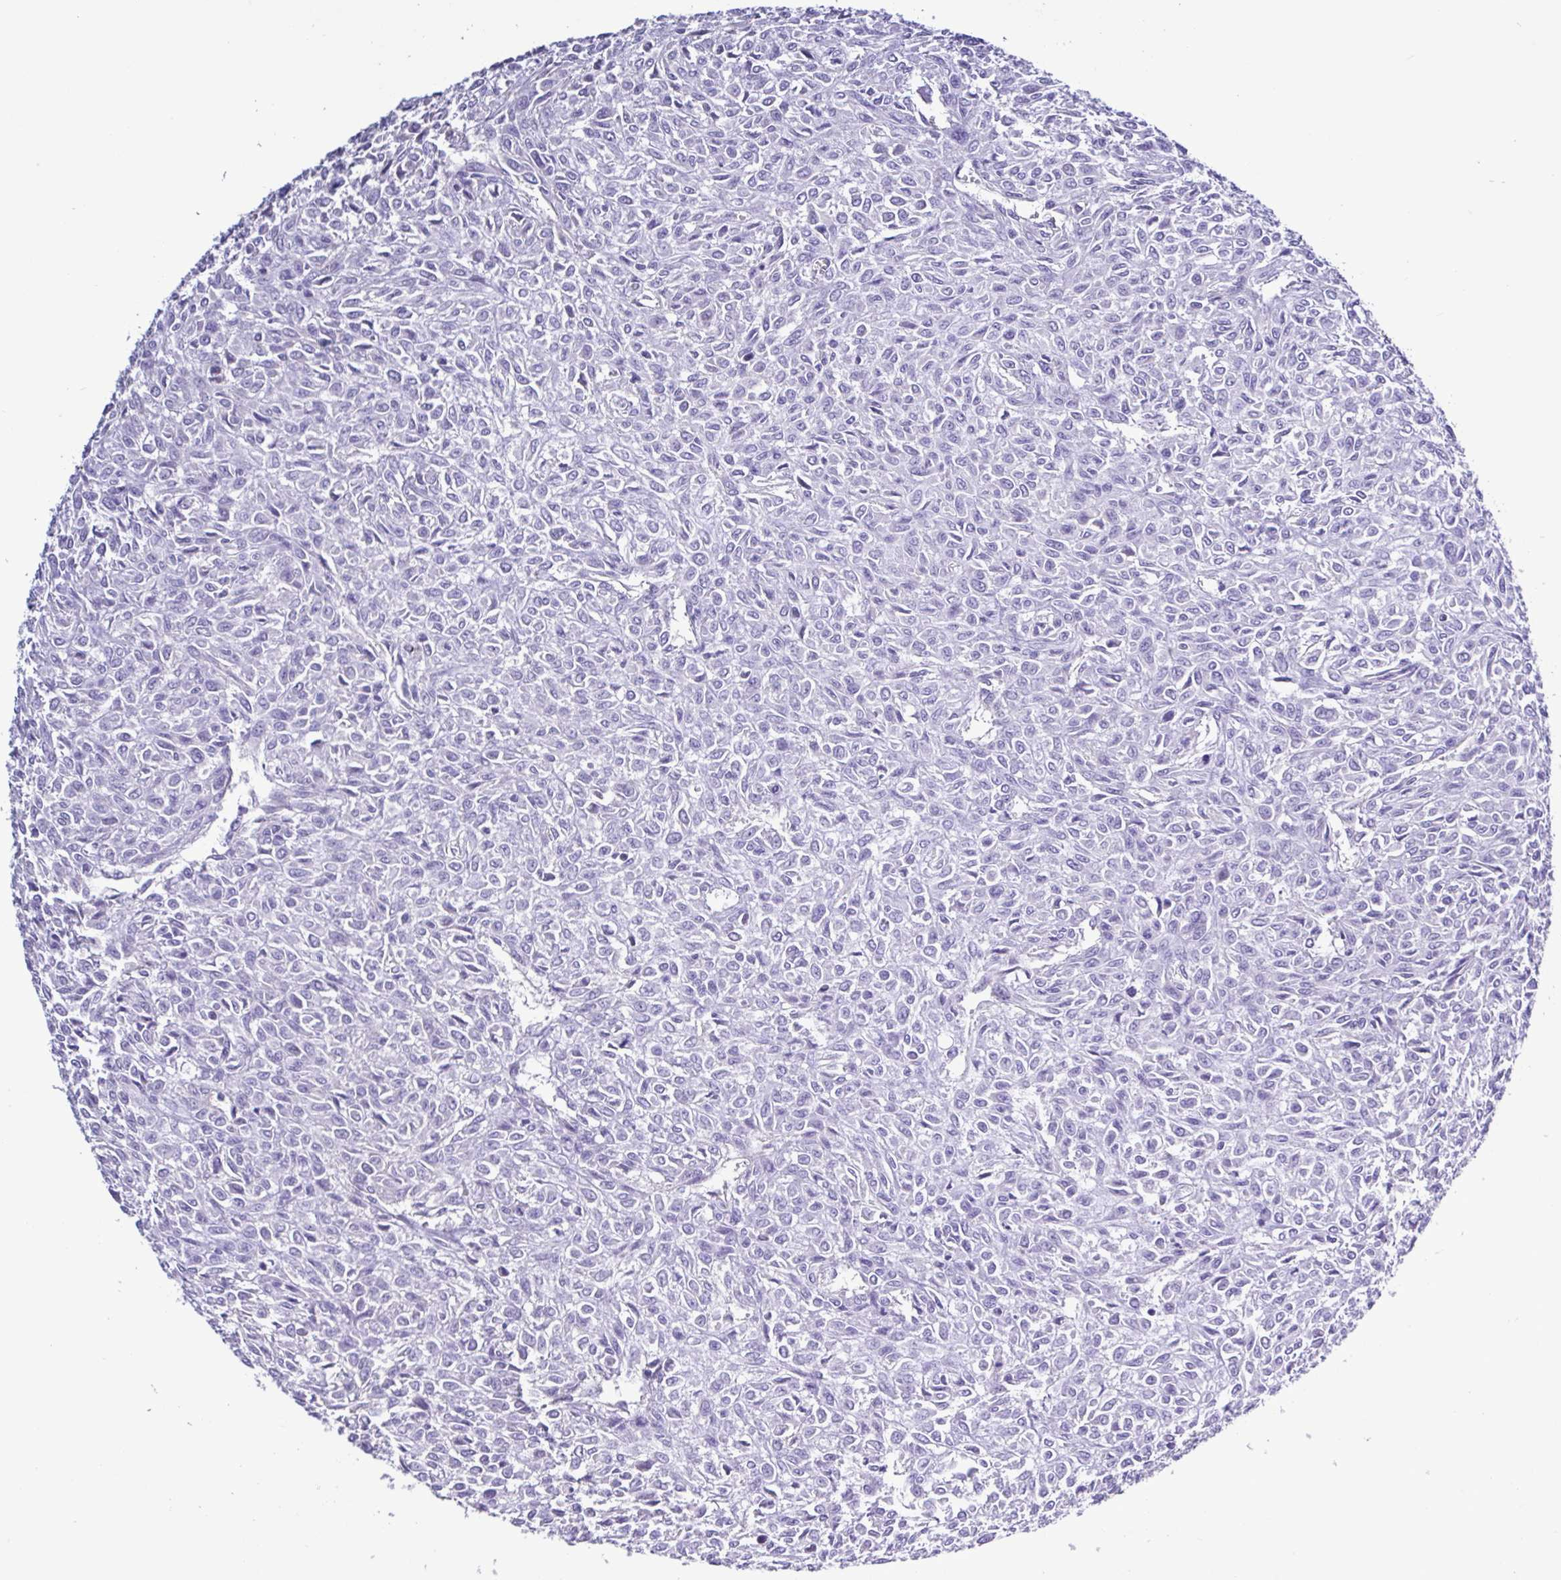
{"staining": {"intensity": "negative", "quantity": "none", "location": "none"}, "tissue": "renal cancer", "cell_type": "Tumor cells", "image_type": "cancer", "snomed": [{"axis": "morphology", "description": "Adenocarcinoma, NOS"}, {"axis": "topography", "description": "Kidney"}], "caption": "Tumor cells are negative for brown protein staining in renal cancer. Nuclei are stained in blue.", "gene": "PLA2G4E", "patient": {"sex": "male", "age": 58}}